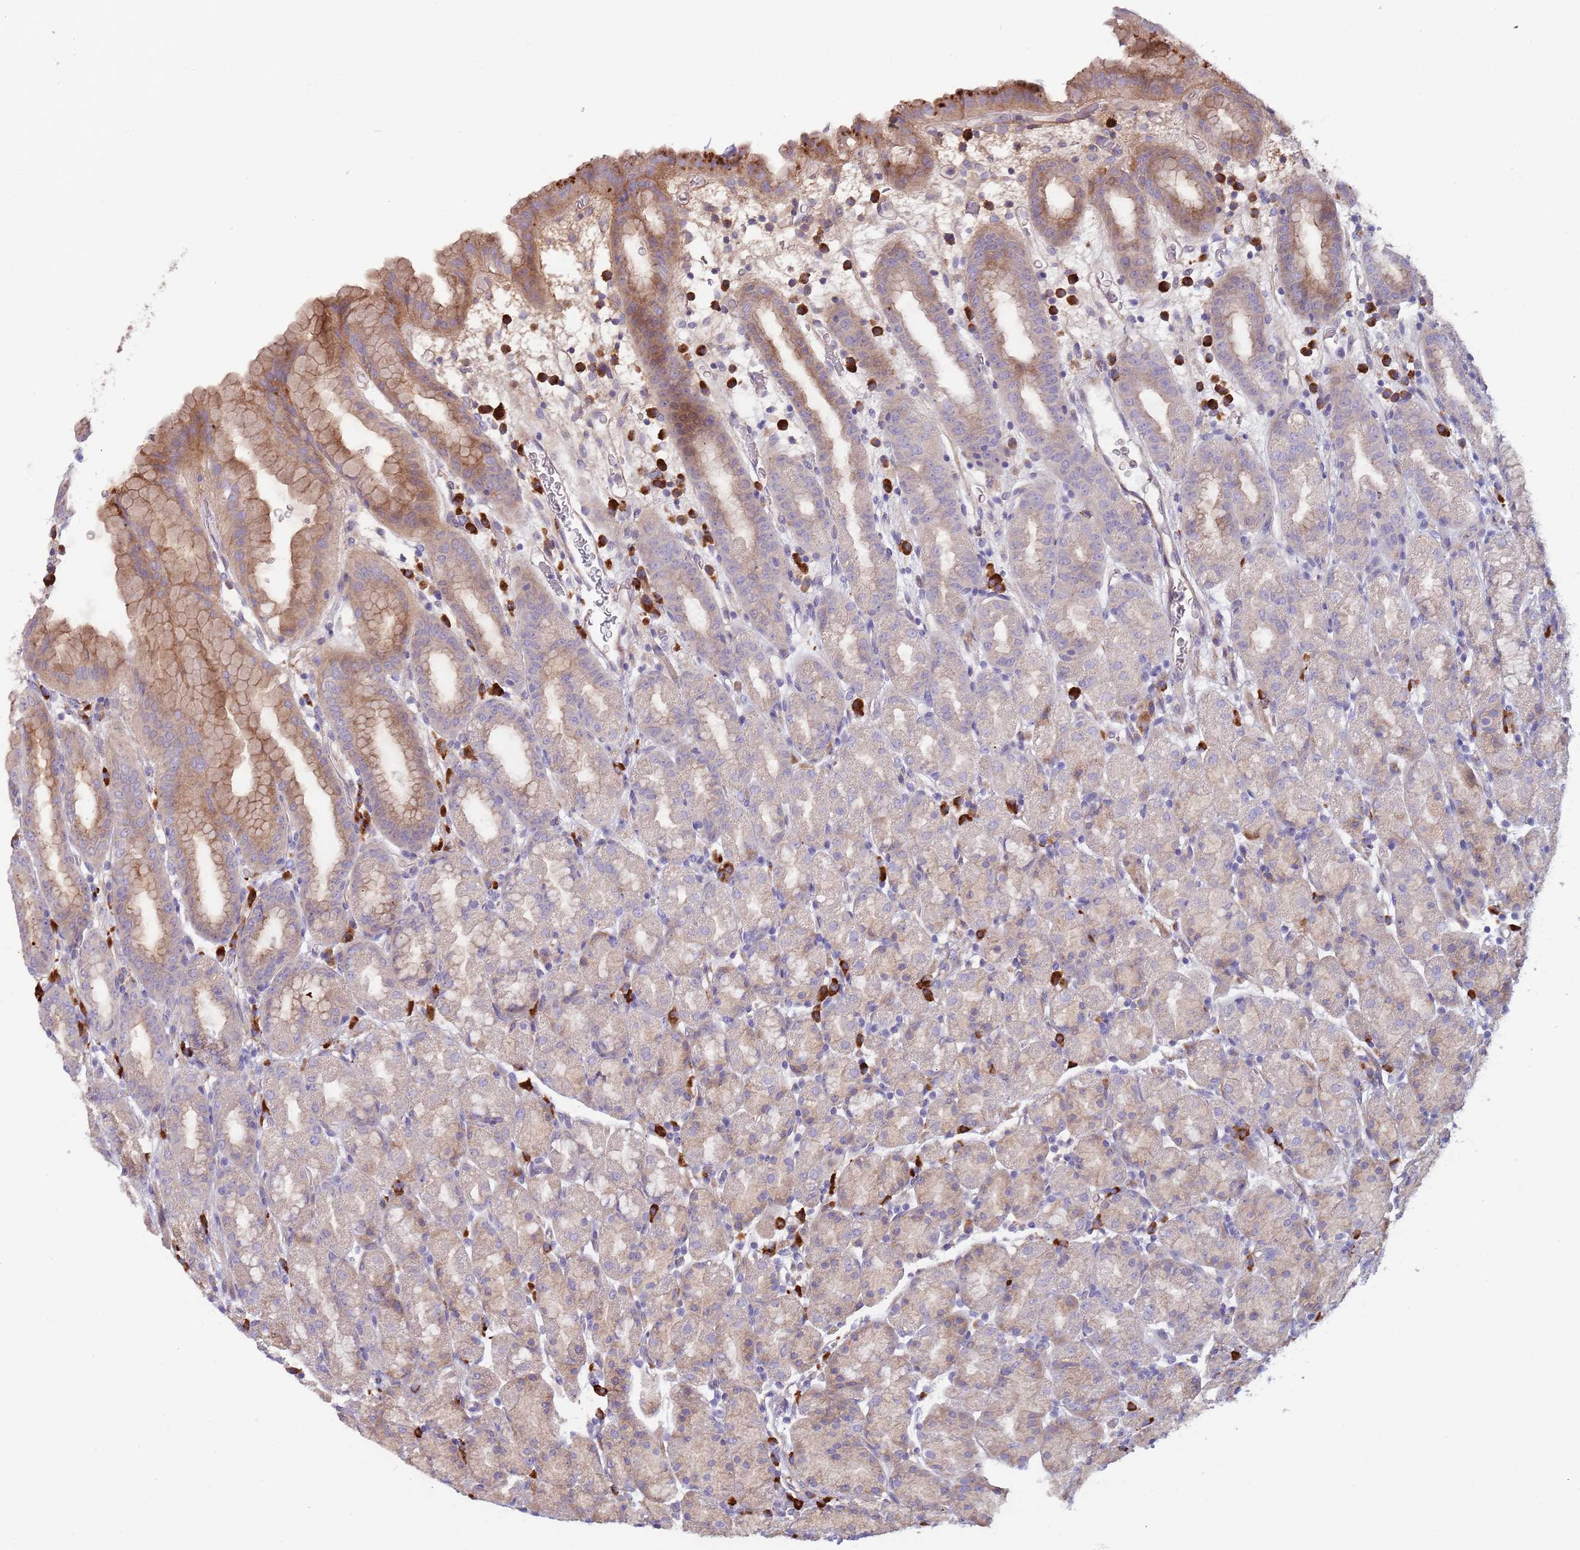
{"staining": {"intensity": "moderate", "quantity": "<25%", "location": "cytoplasmic/membranous"}, "tissue": "stomach", "cell_type": "Glandular cells", "image_type": "normal", "snomed": [{"axis": "morphology", "description": "Normal tissue, NOS"}, {"axis": "topography", "description": "Stomach, upper"}, {"axis": "topography", "description": "Stomach, lower"}, {"axis": "topography", "description": "Small intestine"}], "caption": "Protein staining reveals moderate cytoplasmic/membranous staining in about <25% of glandular cells in benign stomach. The staining is performed using DAB brown chromogen to label protein expression. The nuclei are counter-stained blue using hematoxylin.", "gene": "SUSD1", "patient": {"sex": "male", "age": 68}}